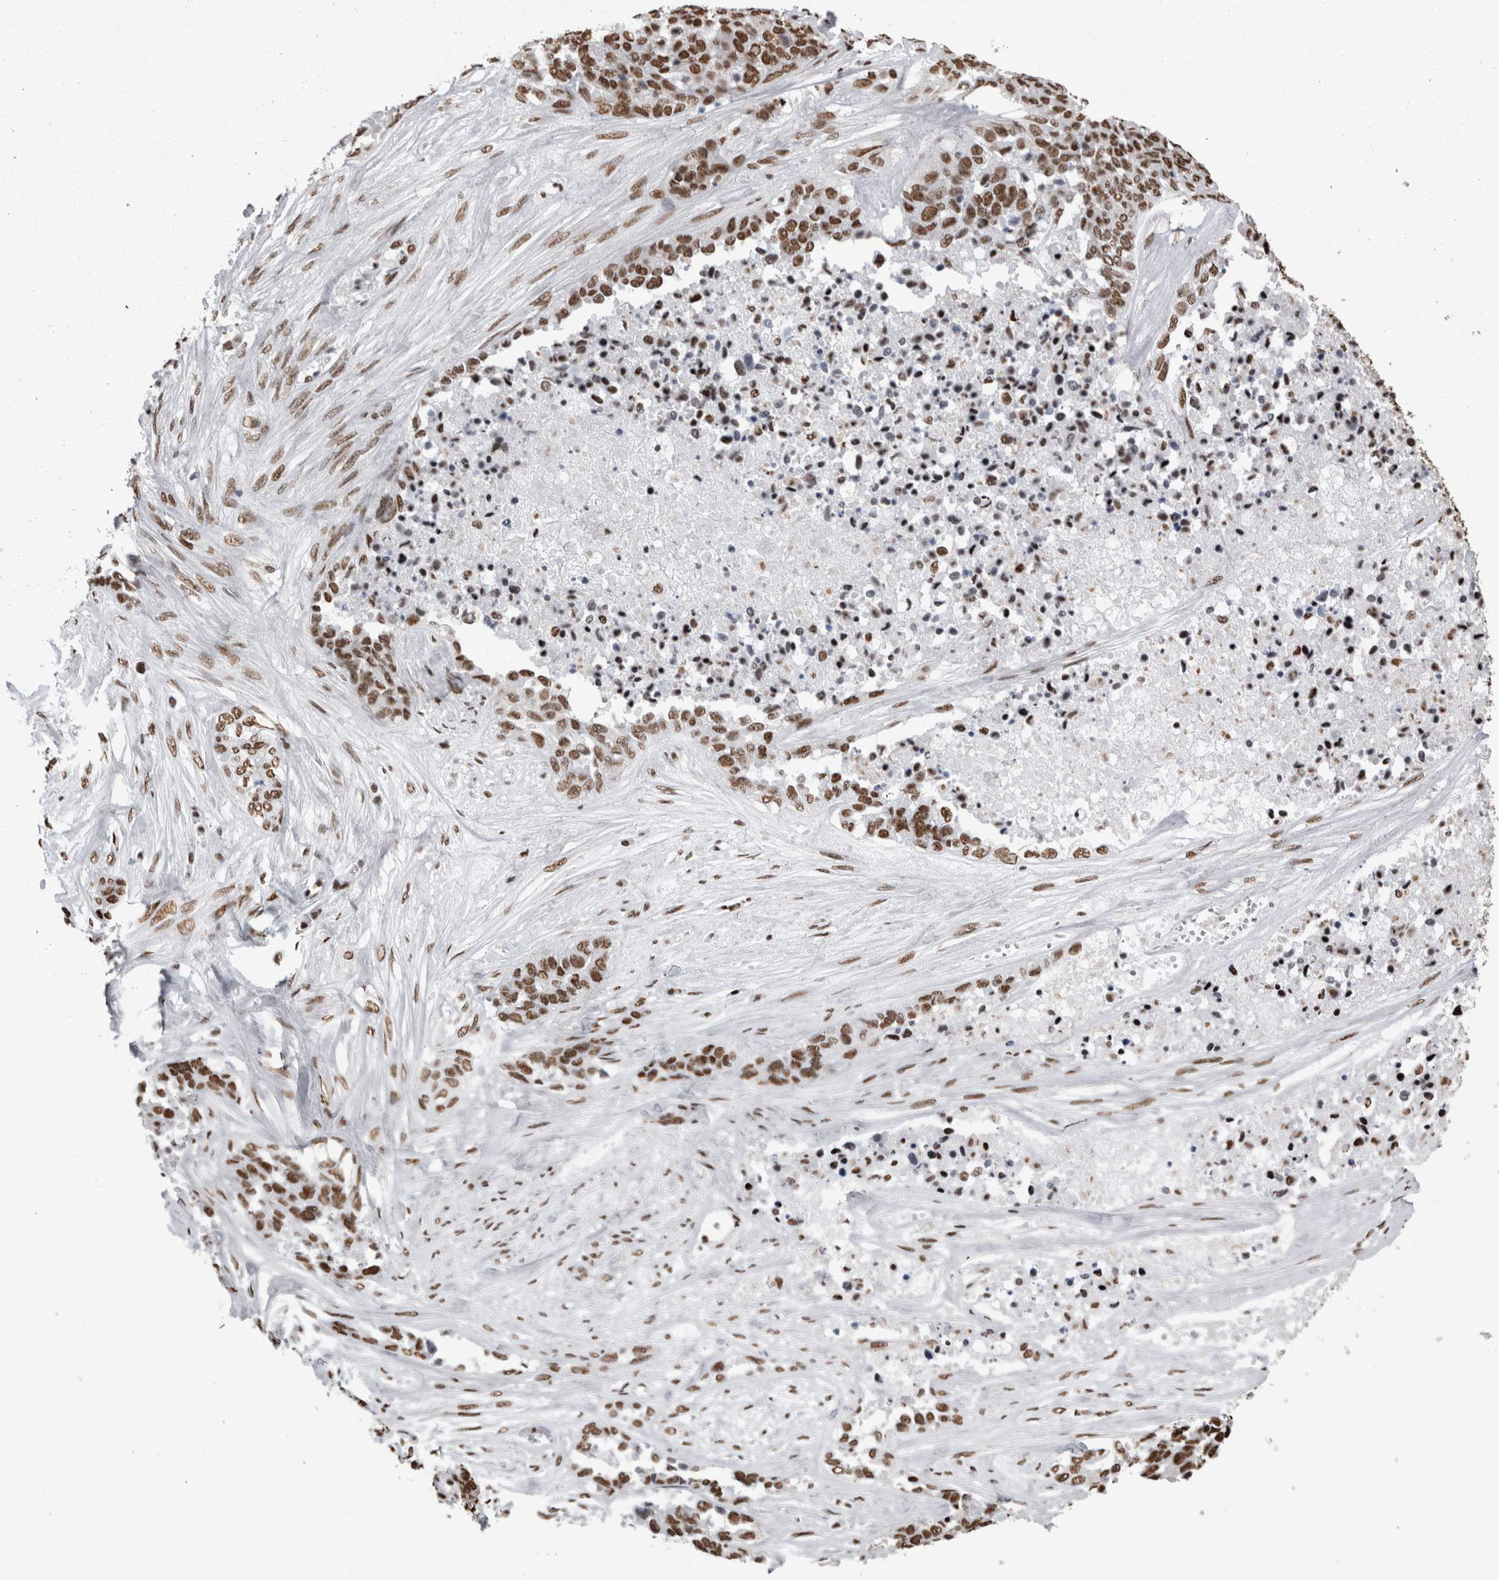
{"staining": {"intensity": "moderate", "quantity": ">75%", "location": "nuclear"}, "tissue": "ovarian cancer", "cell_type": "Tumor cells", "image_type": "cancer", "snomed": [{"axis": "morphology", "description": "Cystadenocarcinoma, serous, NOS"}, {"axis": "topography", "description": "Ovary"}], "caption": "Tumor cells demonstrate medium levels of moderate nuclear staining in about >75% of cells in ovarian cancer.", "gene": "HNRNPM", "patient": {"sex": "female", "age": 44}}